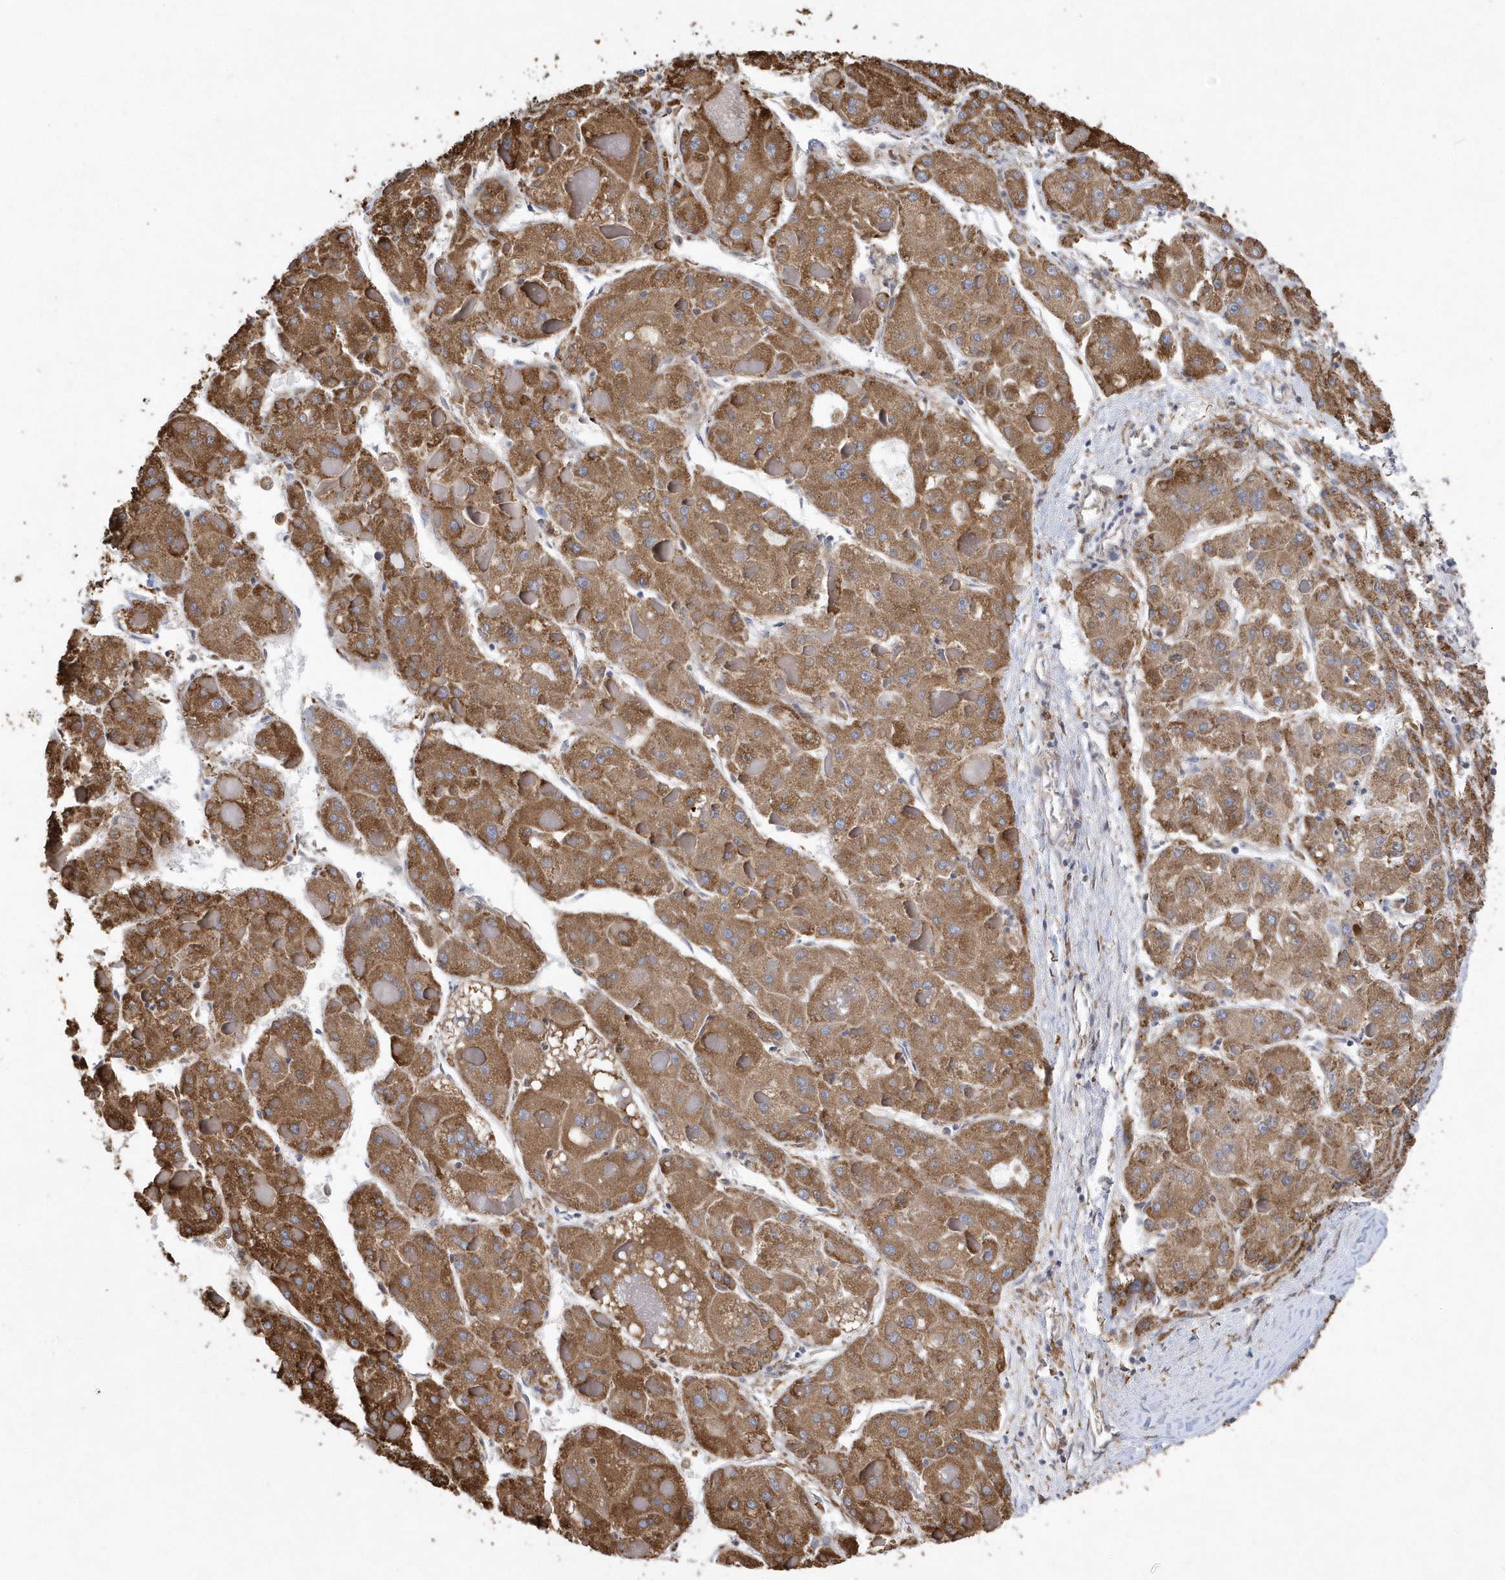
{"staining": {"intensity": "moderate", "quantity": ">75%", "location": "cytoplasmic/membranous"}, "tissue": "liver cancer", "cell_type": "Tumor cells", "image_type": "cancer", "snomed": [{"axis": "morphology", "description": "Carcinoma, Hepatocellular, NOS"}, {"axis": "topography", "description": "Liver"}], "caption": "Protein expression analysis of human liver hepatocellular carcinoma reveals moderate cytoplasmic/membranous positivity in approximately >75% of tumor cells.", "gene": "VAMP7", "patient": {"sex": "female", "age": 73}}